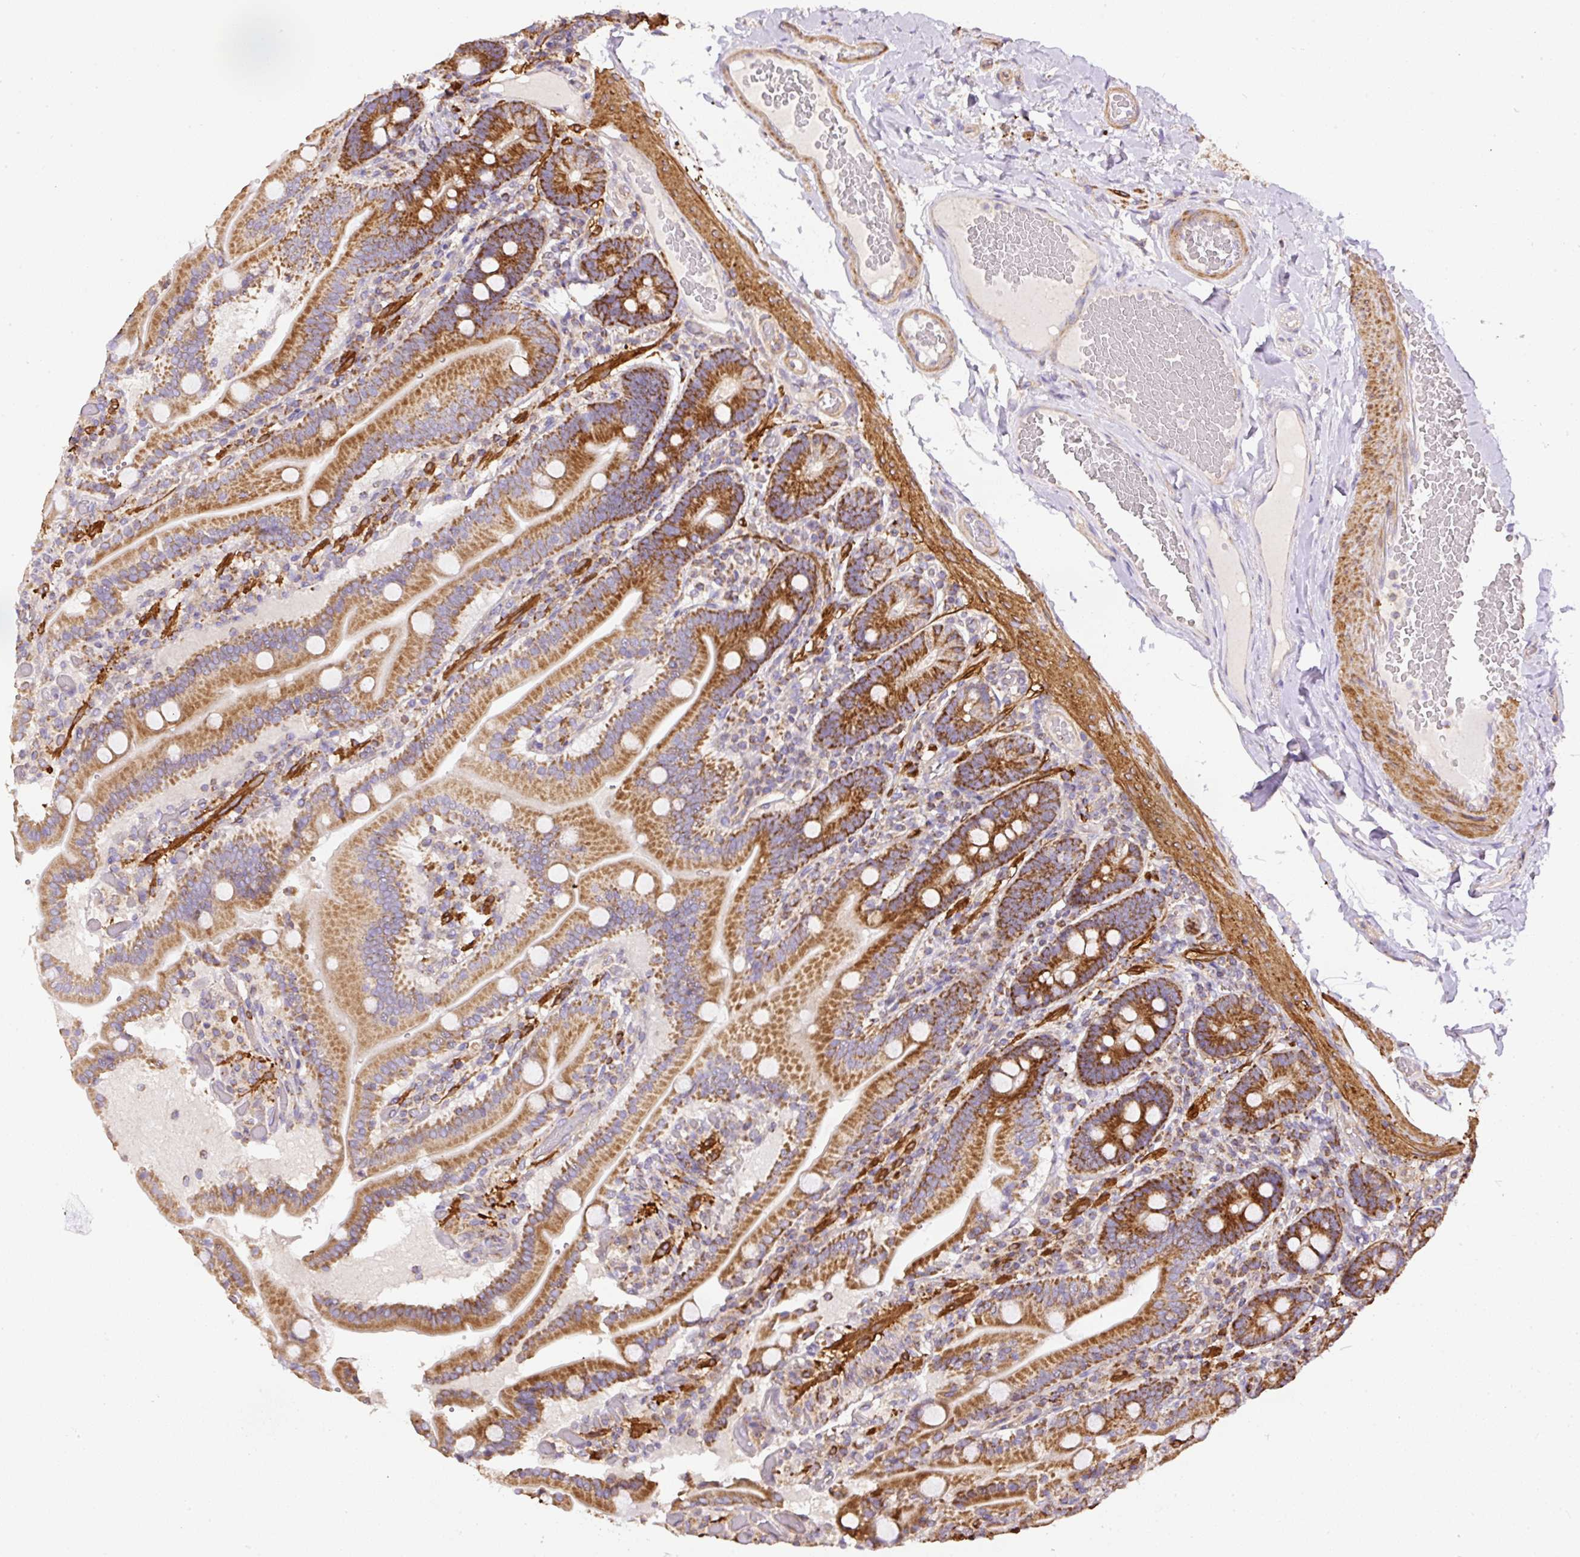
{"staining": {"intensity": "strong", "quantity": ">75%", "location": "cytoplasmic/membranous"}, "tissue": "duodenum", "cell_type": "Glandular cells", "image_type": "normal", "snomed": [{"axis": "morphology", "description": "Normal tissue, NOS"}, {"axis": "topography", "description": "Duodenum"}], "caption": "This photomicrograph shows benign duodenum stained with immunohistochemistry to label a protein in brown. The cytoplasmic/membranous of glandular cells show strong positivity for the protein. Nuclei are counter-stained blue.", "gene": "NDUFAF2", "patient": {"sex": "female", "age": 62}}